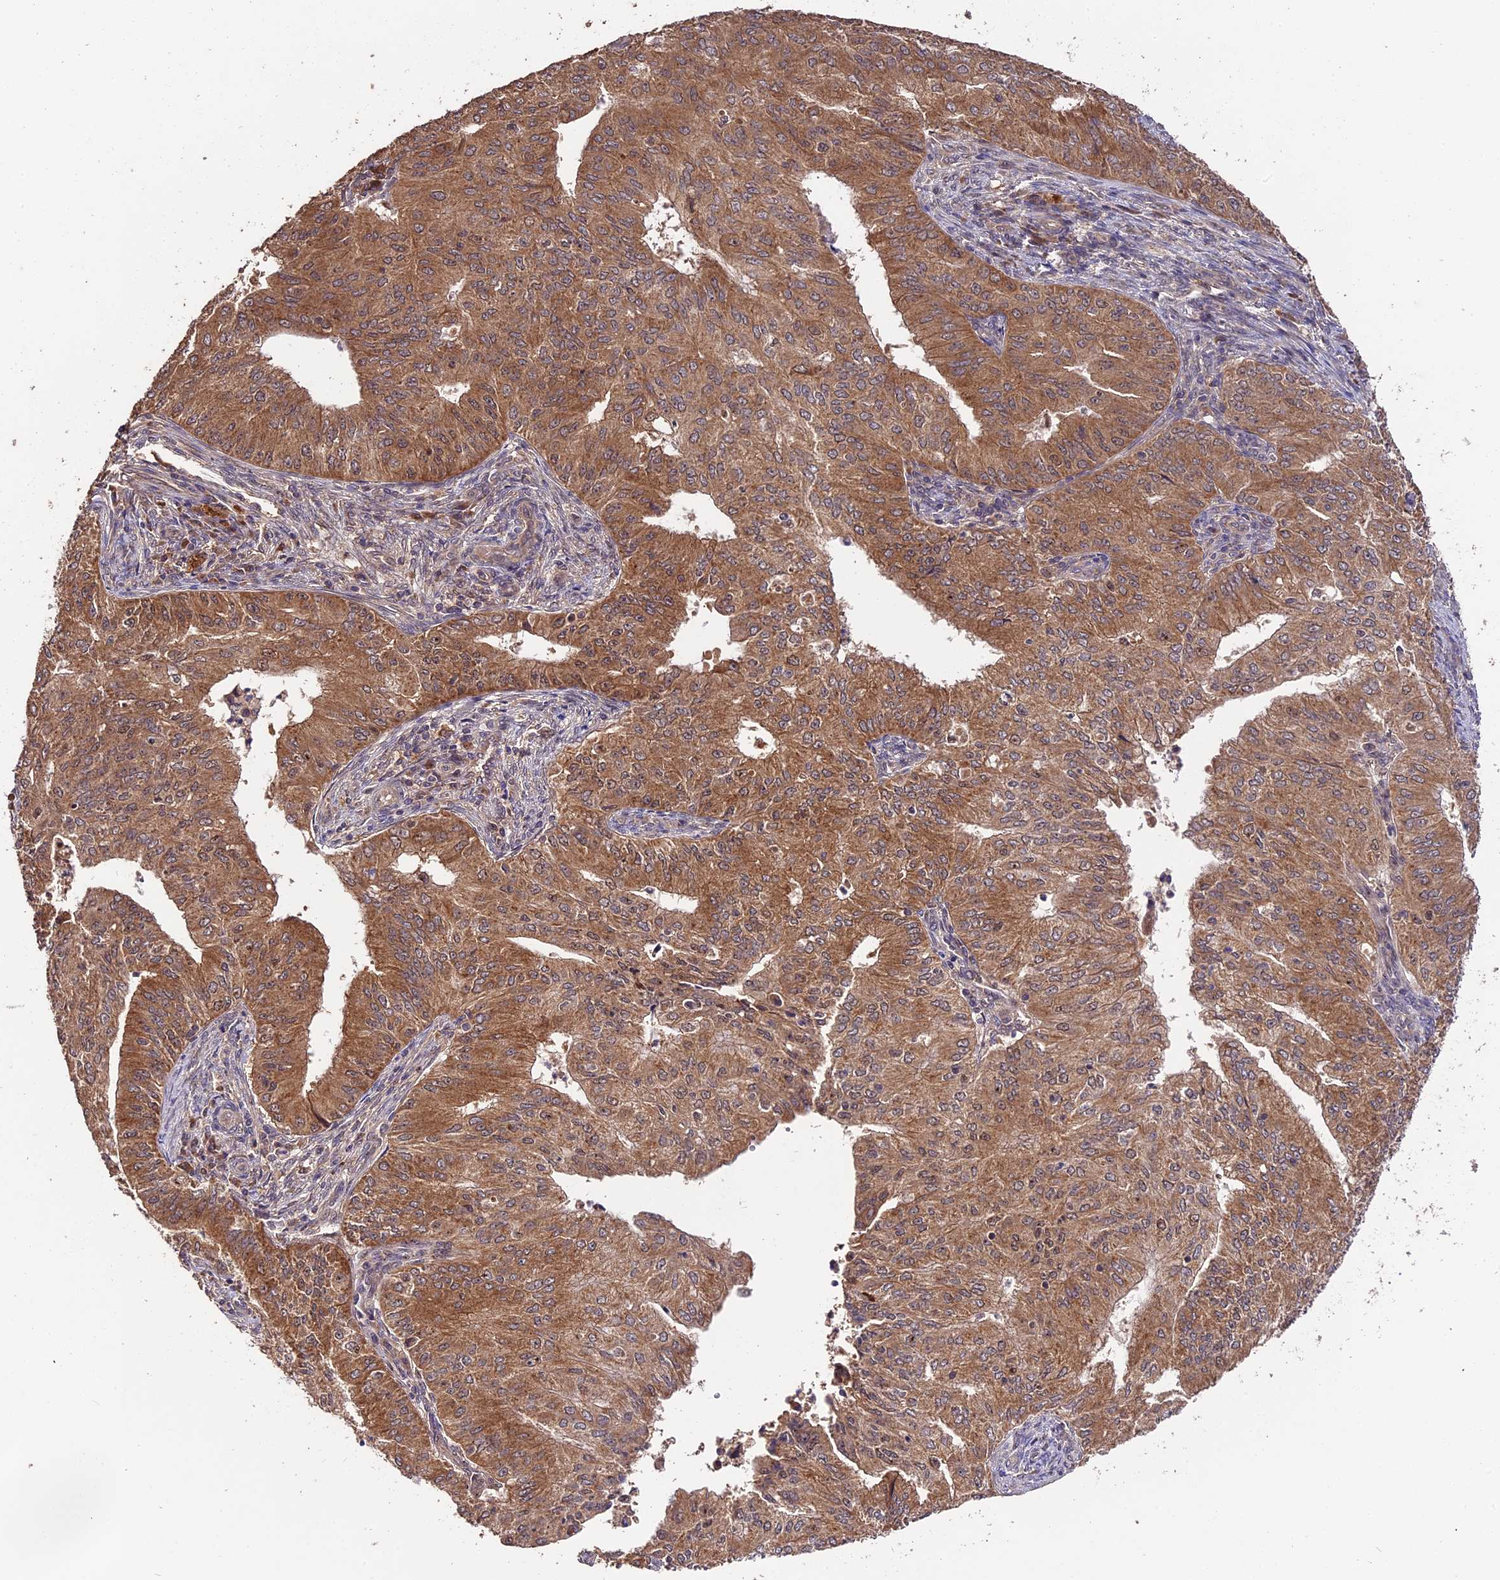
{"staining": {"intensity": "moderate", "quantity": ">75%", "location": "cytoplasmic/membranous"}, "tissue": "endometrial cancer", "cell_type": "Tumor cells", "image_type": "cancer", "snomed": [{"axis": "morphology", "description": "Adenocarcinoma, NOS"}, {"axis": "topography", "description": "Endometrium"}], "caption": "There is medium levels of moderate cytoplasmic/membranous staining in tumor cells of endometrial cancer, as demonstrated by immunohistochemical staining (brown color).", "gene": "TRMT1", "patient": {"sex": "female", "age": 50}}